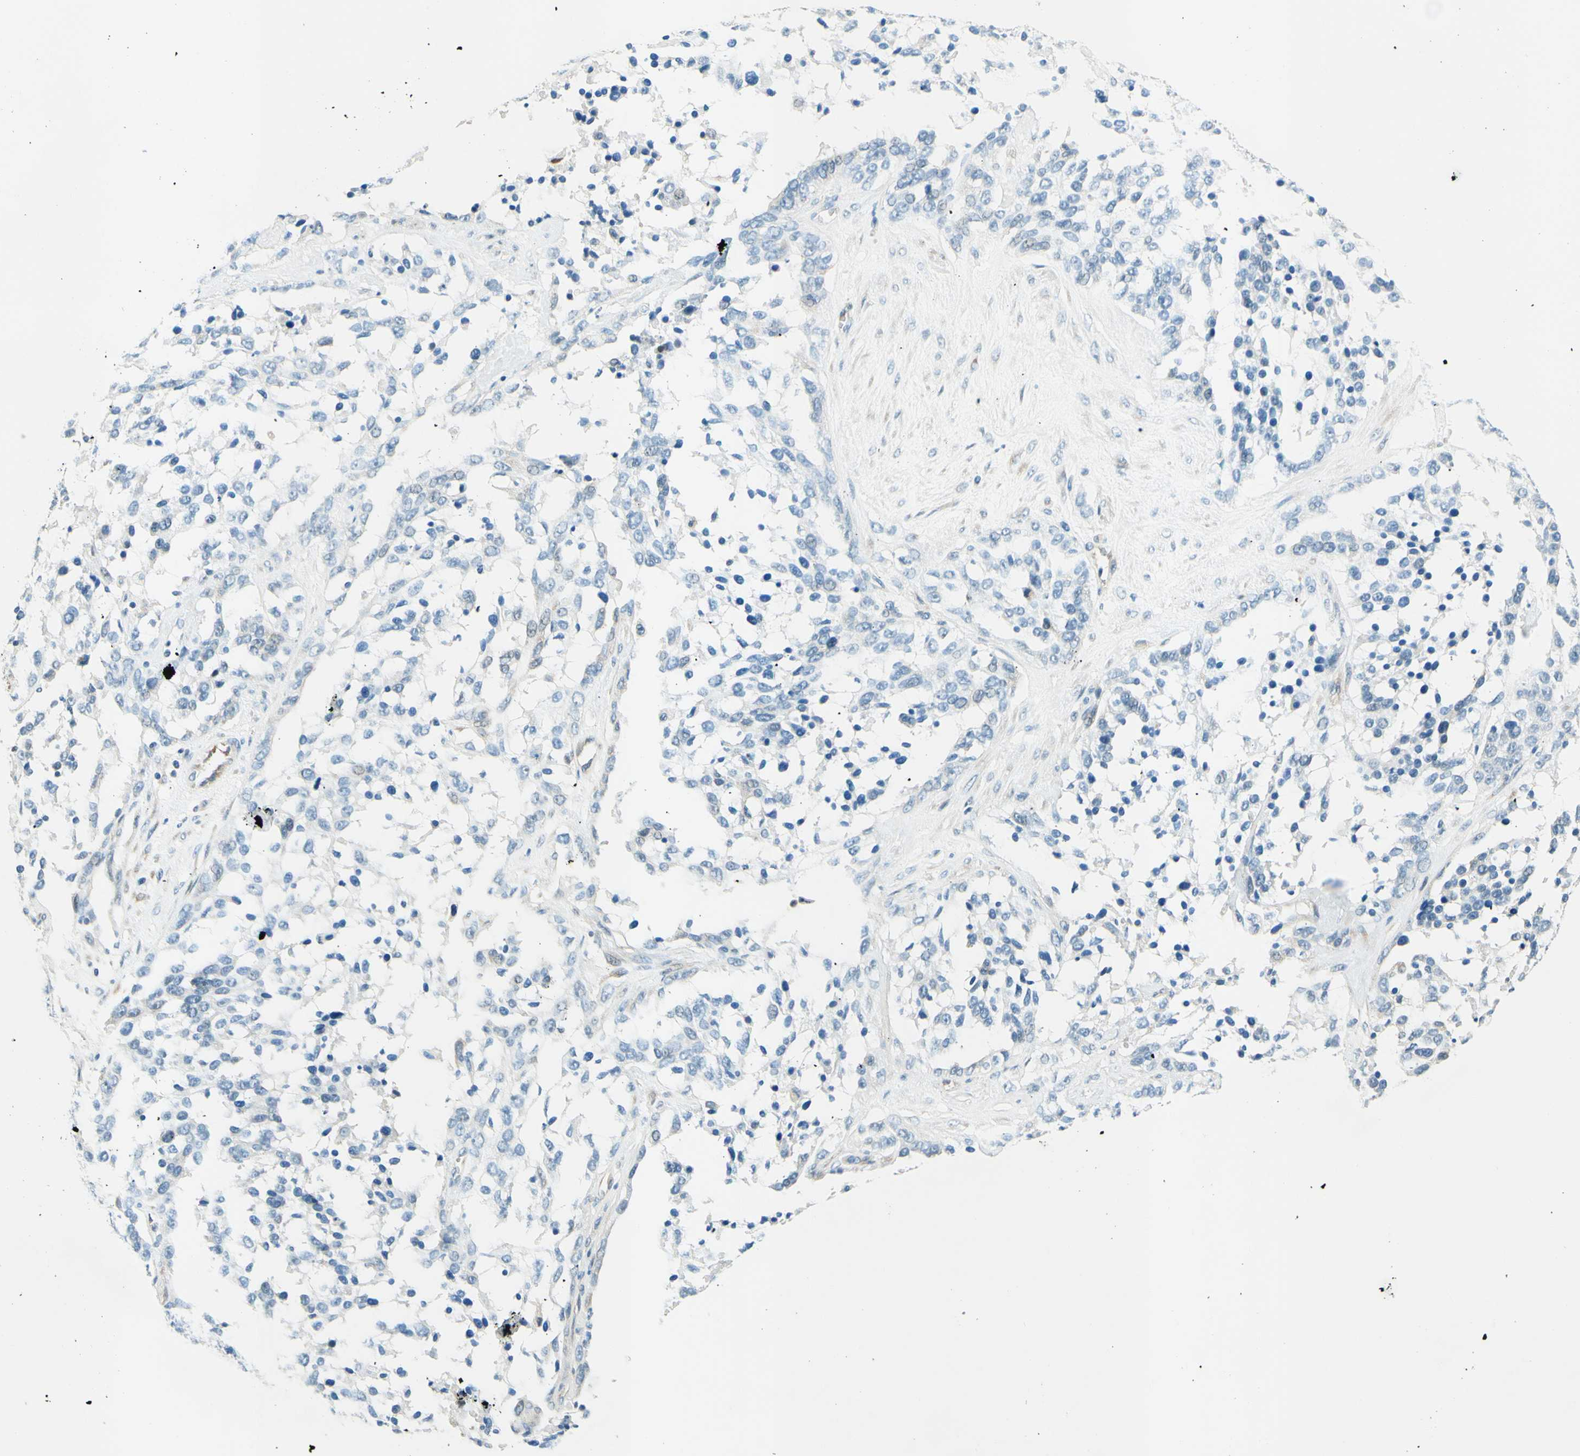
{"staining": {"intensity": "negative", "quantity": "none", "location": "none"}, "tissue": "ovarian cancer", "cell_type": "Tumor cells", "image_type": "cancer", "snomed": [{"axis": "morphology", "description": "Cystadenocarcinoma, serous, NOS"}, {"axis": "topography", "description": "Ovary"}], "caption": "Immunohistochemical staining of human ovarian serous cystadenocarcinoma demonstrates no significant staining in tumor cells.", "gene": "TAOK2", "patient": {"sex": "female", "age": 44}}